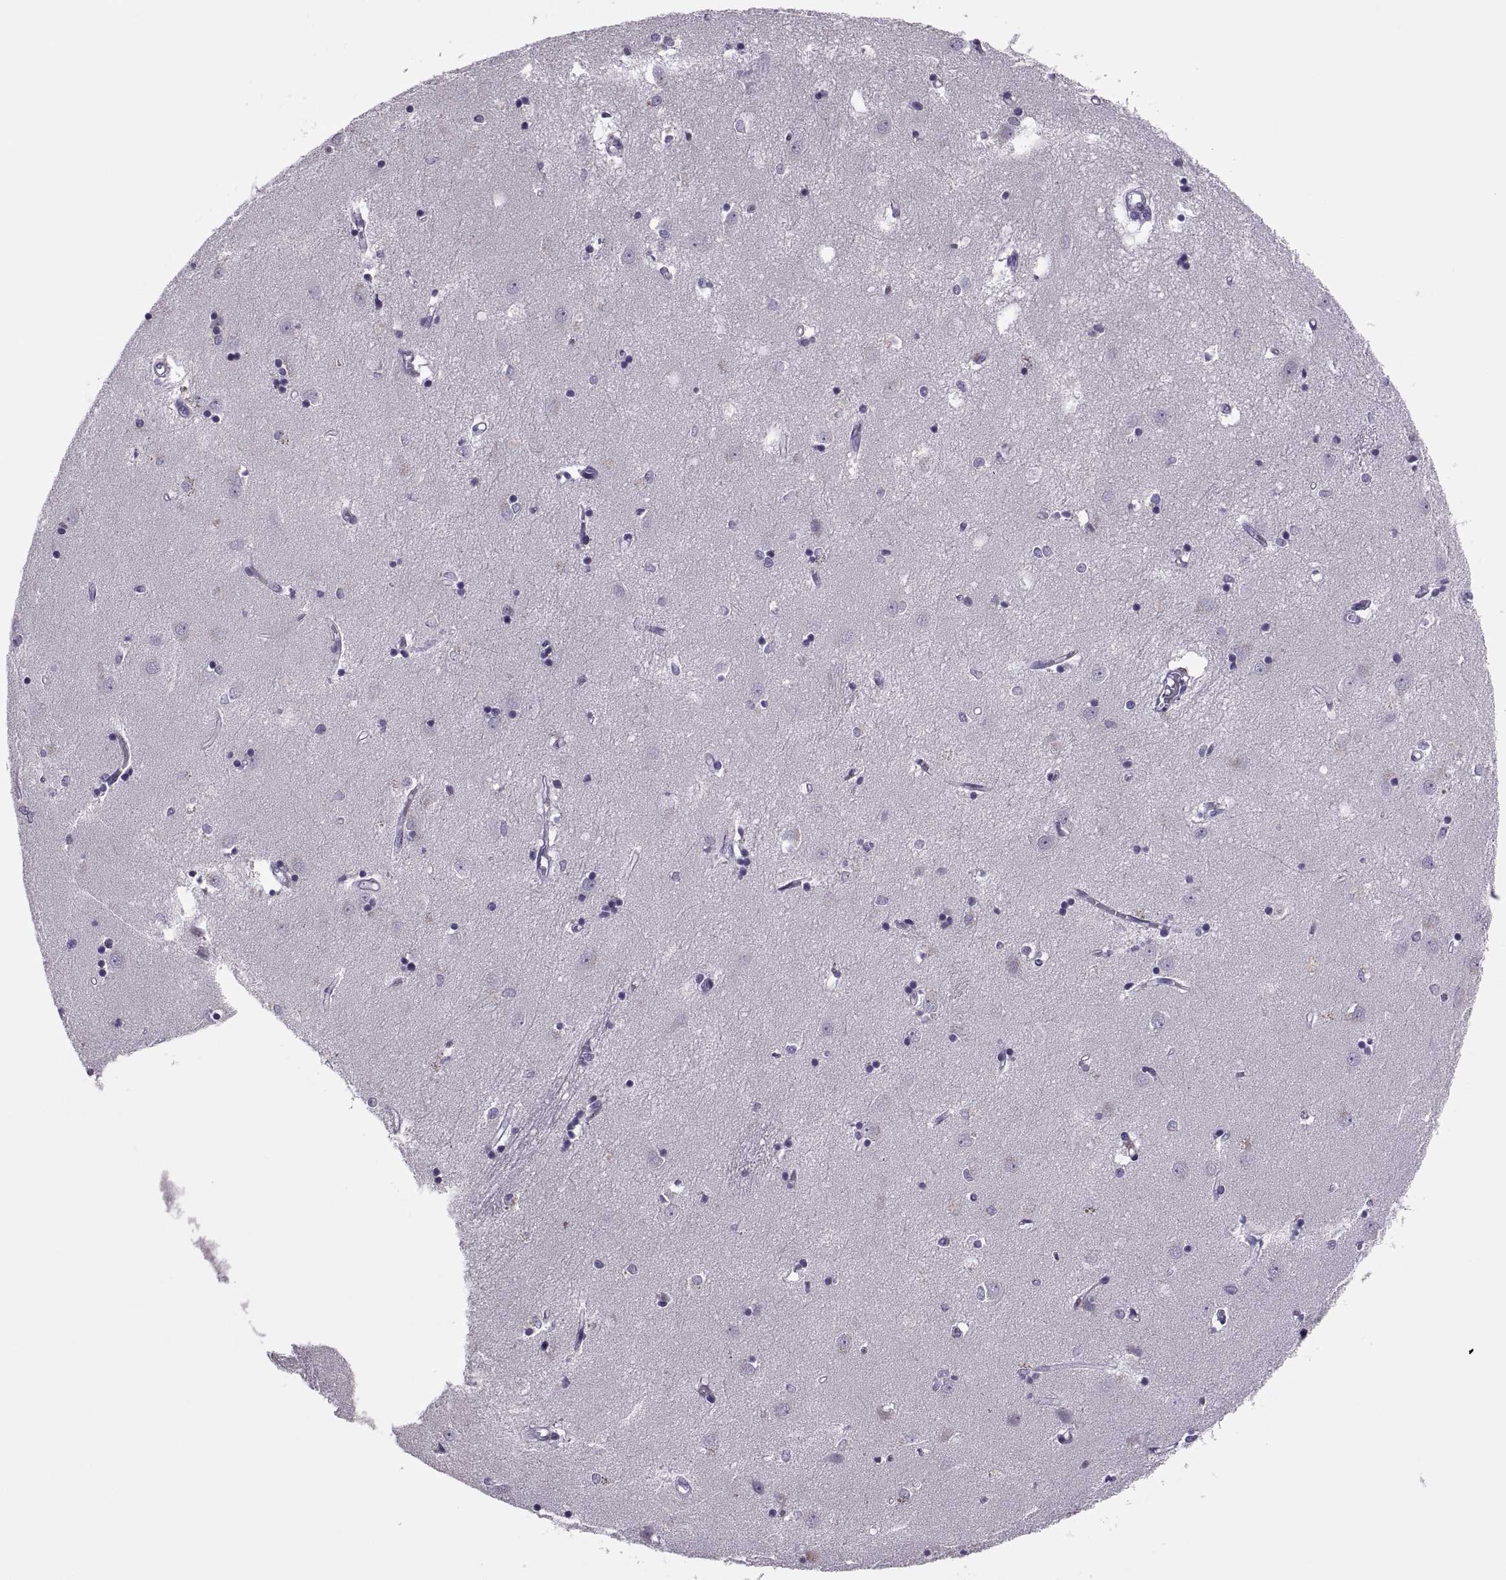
{"staining": {"intensity": "negative", "quantity": "none", "location": "none"}, "tissue": "caudate", "cell_type": "Glial cells", "image_type": "normal", "snomed": [{"axis": "morphology", "description": "Normal tissue, NOS"}, {"axis": "topography", "description": "Lateral ventricle wall"}], "caption": "Immunohistochemical staining of normal human caudate exhibits no significant expression in glial cells.", "gene": "SYNGR4", "patient": {"sex": "male", "age": 54}}